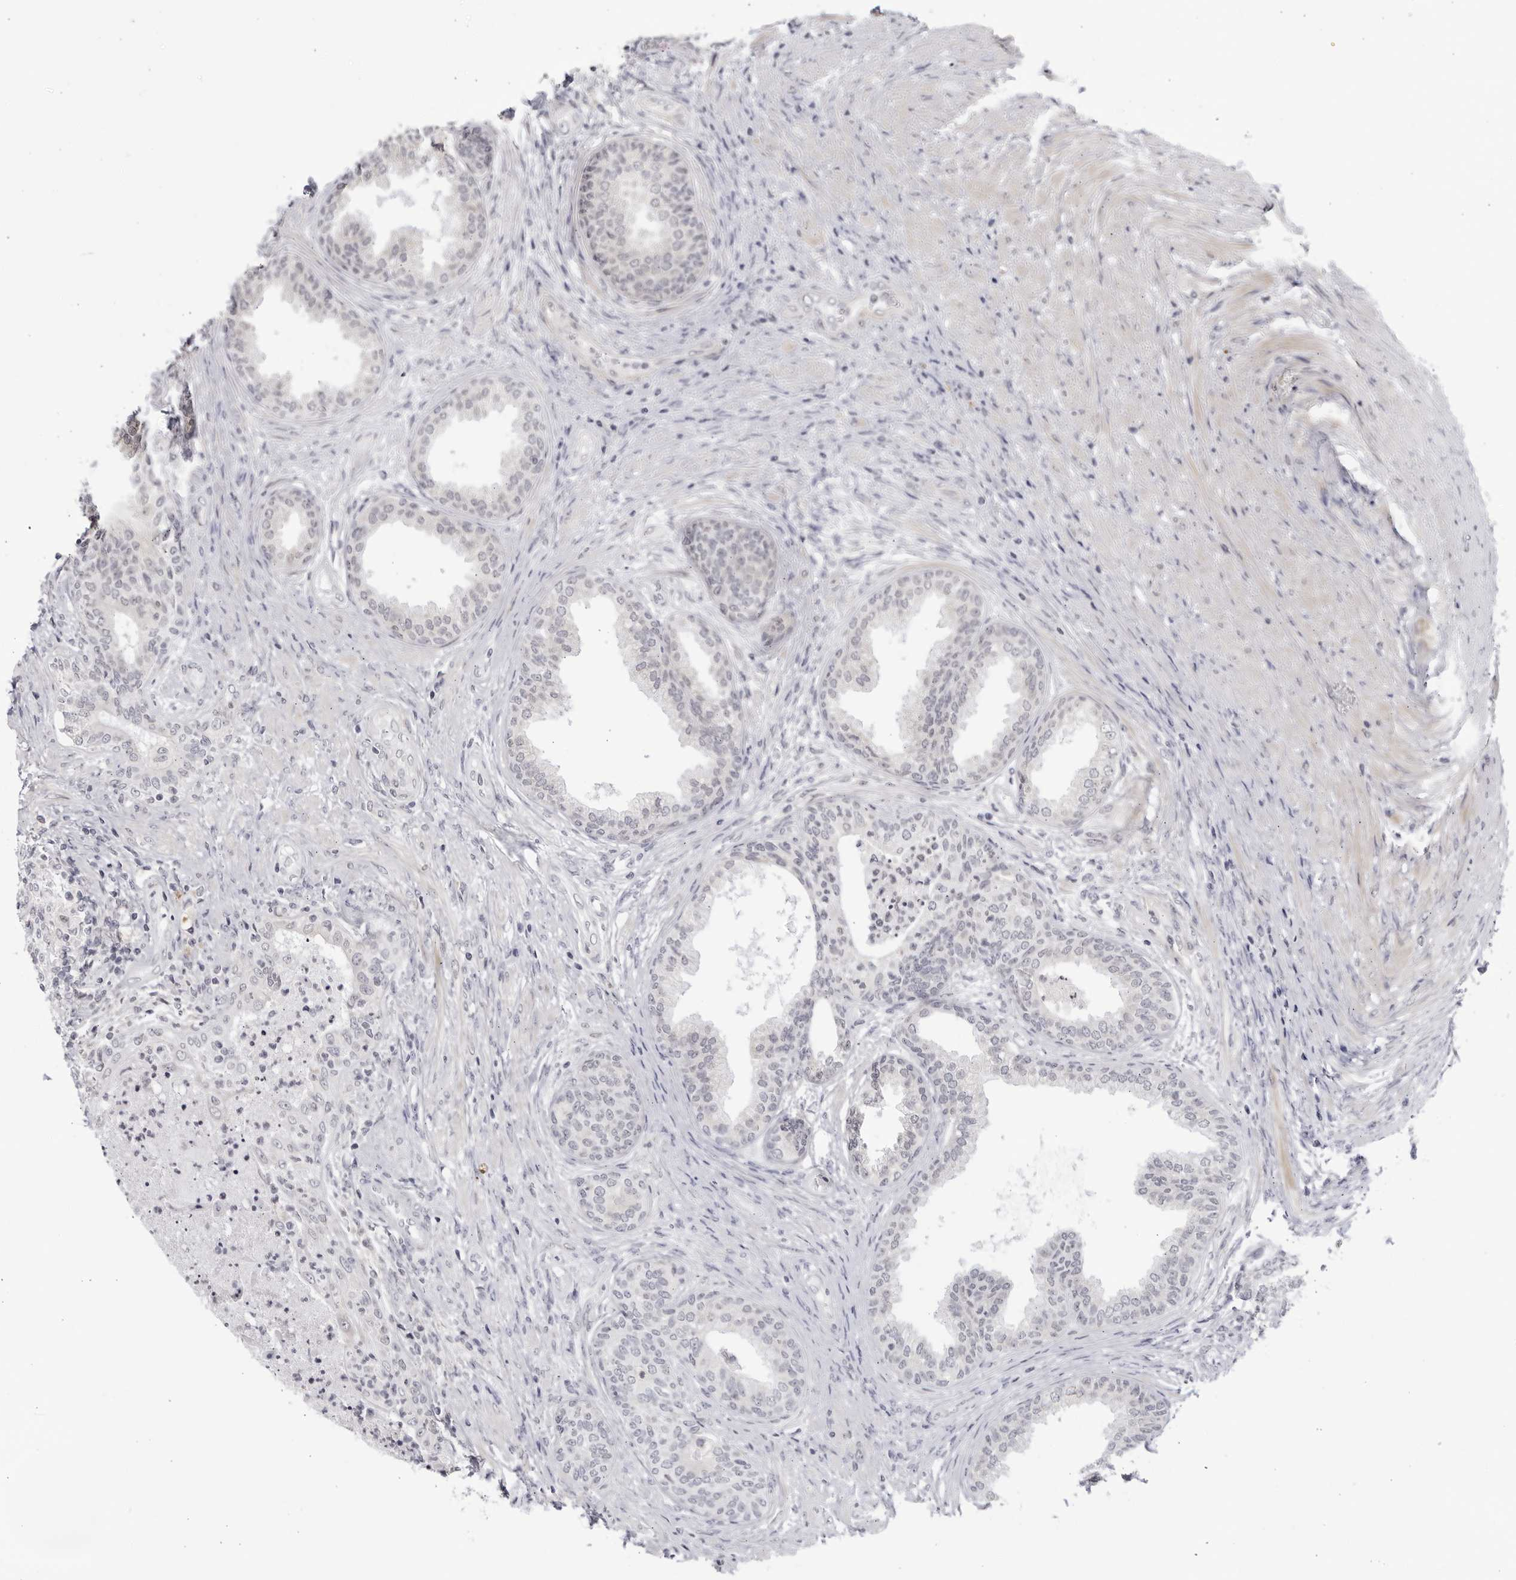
{"staining": {"intensity": "weak", "quantity": "<25%", "location": "cytoplasmic/membranous"}, "tissue": "prostate", "cell_type": "Glandular cells", "image_type": "normal", "snomed": [{"axis": "morphology", "description": "Normal tissue, NOS"}, {"axis": "topography", "description": "Prostate"}], "caption": "Immunohistochemical staining of normal prostate shows no significant staining in glandular cells.", "gene": "CNBD1", "patient": {"sex": "male", "age": 76}}